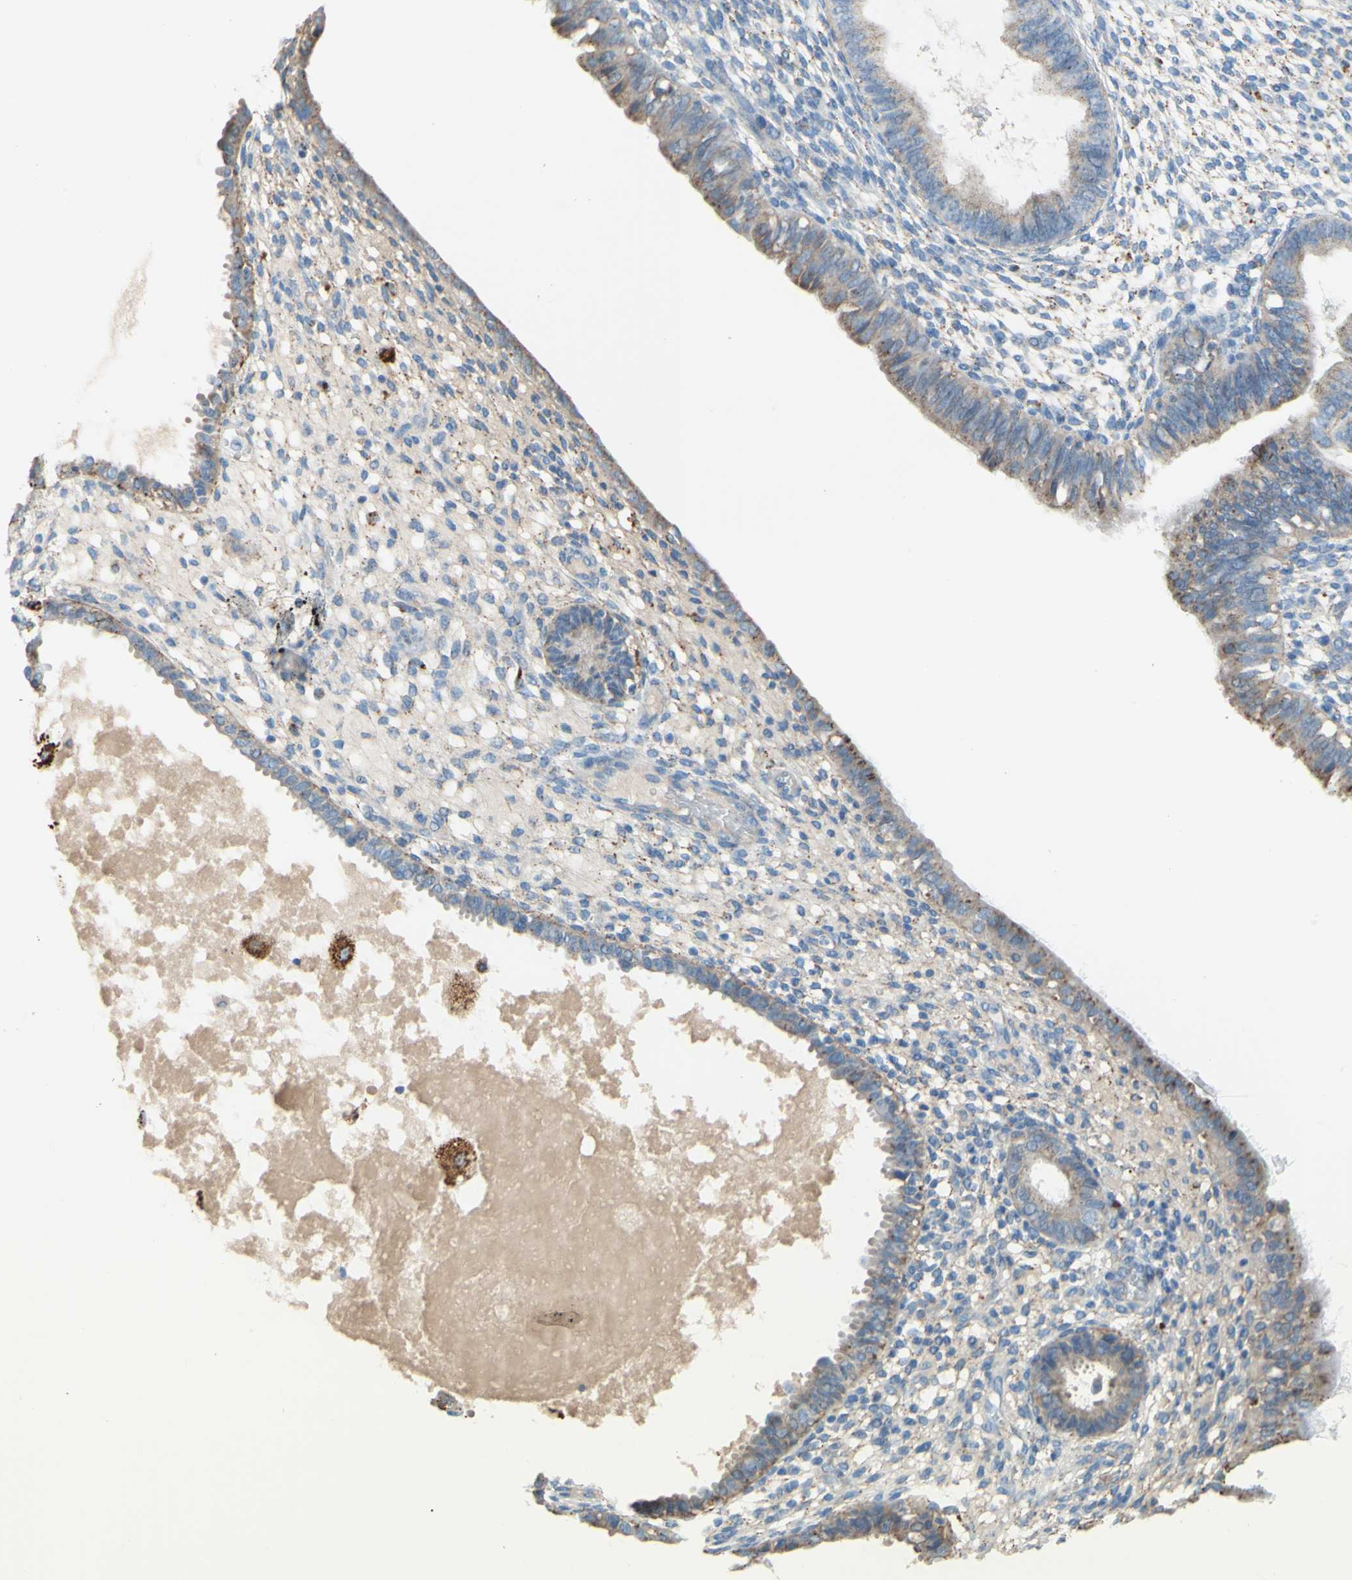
{"staining": {"intensity": "weak", "quantity": "25%-75%", "location": "cytoplasmic/membranous"}, "tissue": "endometrium", "cell_type": "Cells in endometrial stroma", "image_type": "normal", "snomed": [{"axis": "morphology", "description": "Normal tissue, NOS"}, {"axis": "topography", "description": "Endometrium"}], "caption": "Immunohistochemistry (IHC) (DAB) staining of benign endometrium reveals weak cytoplasmic/membranous protein expression in approximately 25%-75% of cells in endometrial stroma.", "gene": "CTSD", "patient": {"sex": "female", "age": 61}}